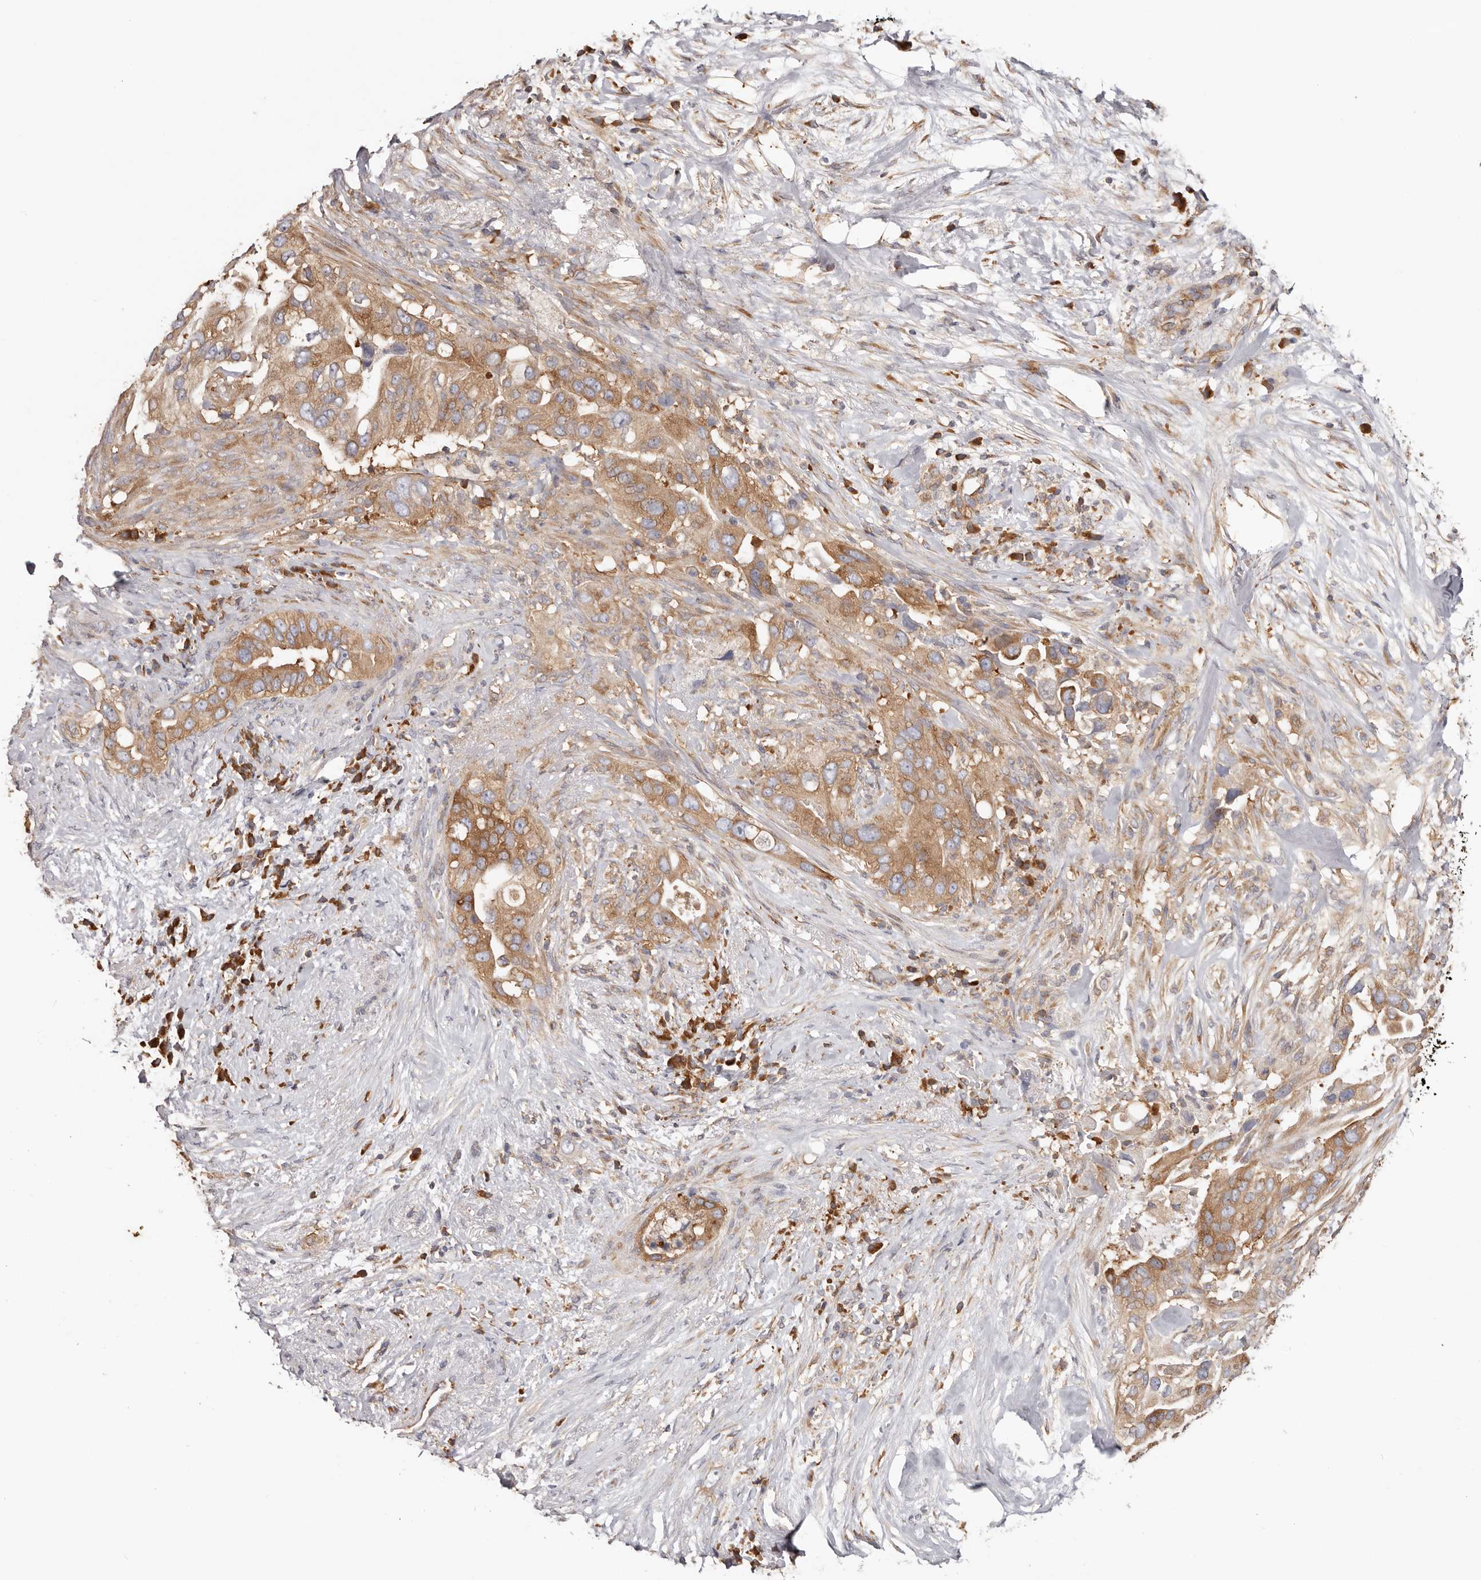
{"staining": {"intensity": "moderate", "quantity": ">75%", "location": "cytoplasmic/membranous"}, "tissue": "pancreatic cancer", "cell_type": "Tumor cells", "image_type": "cancer", "snomed": [{"axis": "morphology", "description": "Inflammation, NOS"}, {"axis": "morphology", "description": "Adenocarcinoma, NOS"}, {"axis": "topography", "description": "Pancreas"}], "caption": "Immunohistochemistry (IHC) (DAB) staining of human adenocarcinoma (pancreatic) shows moderate cytoplasmic/membranous protein expression in about >75% of tumor cells. (brown staining indicates protein expression, while blue staining denotes nuclei).", "gene": "EPRS1", "patient": {"sex": "female", "age": 56}}